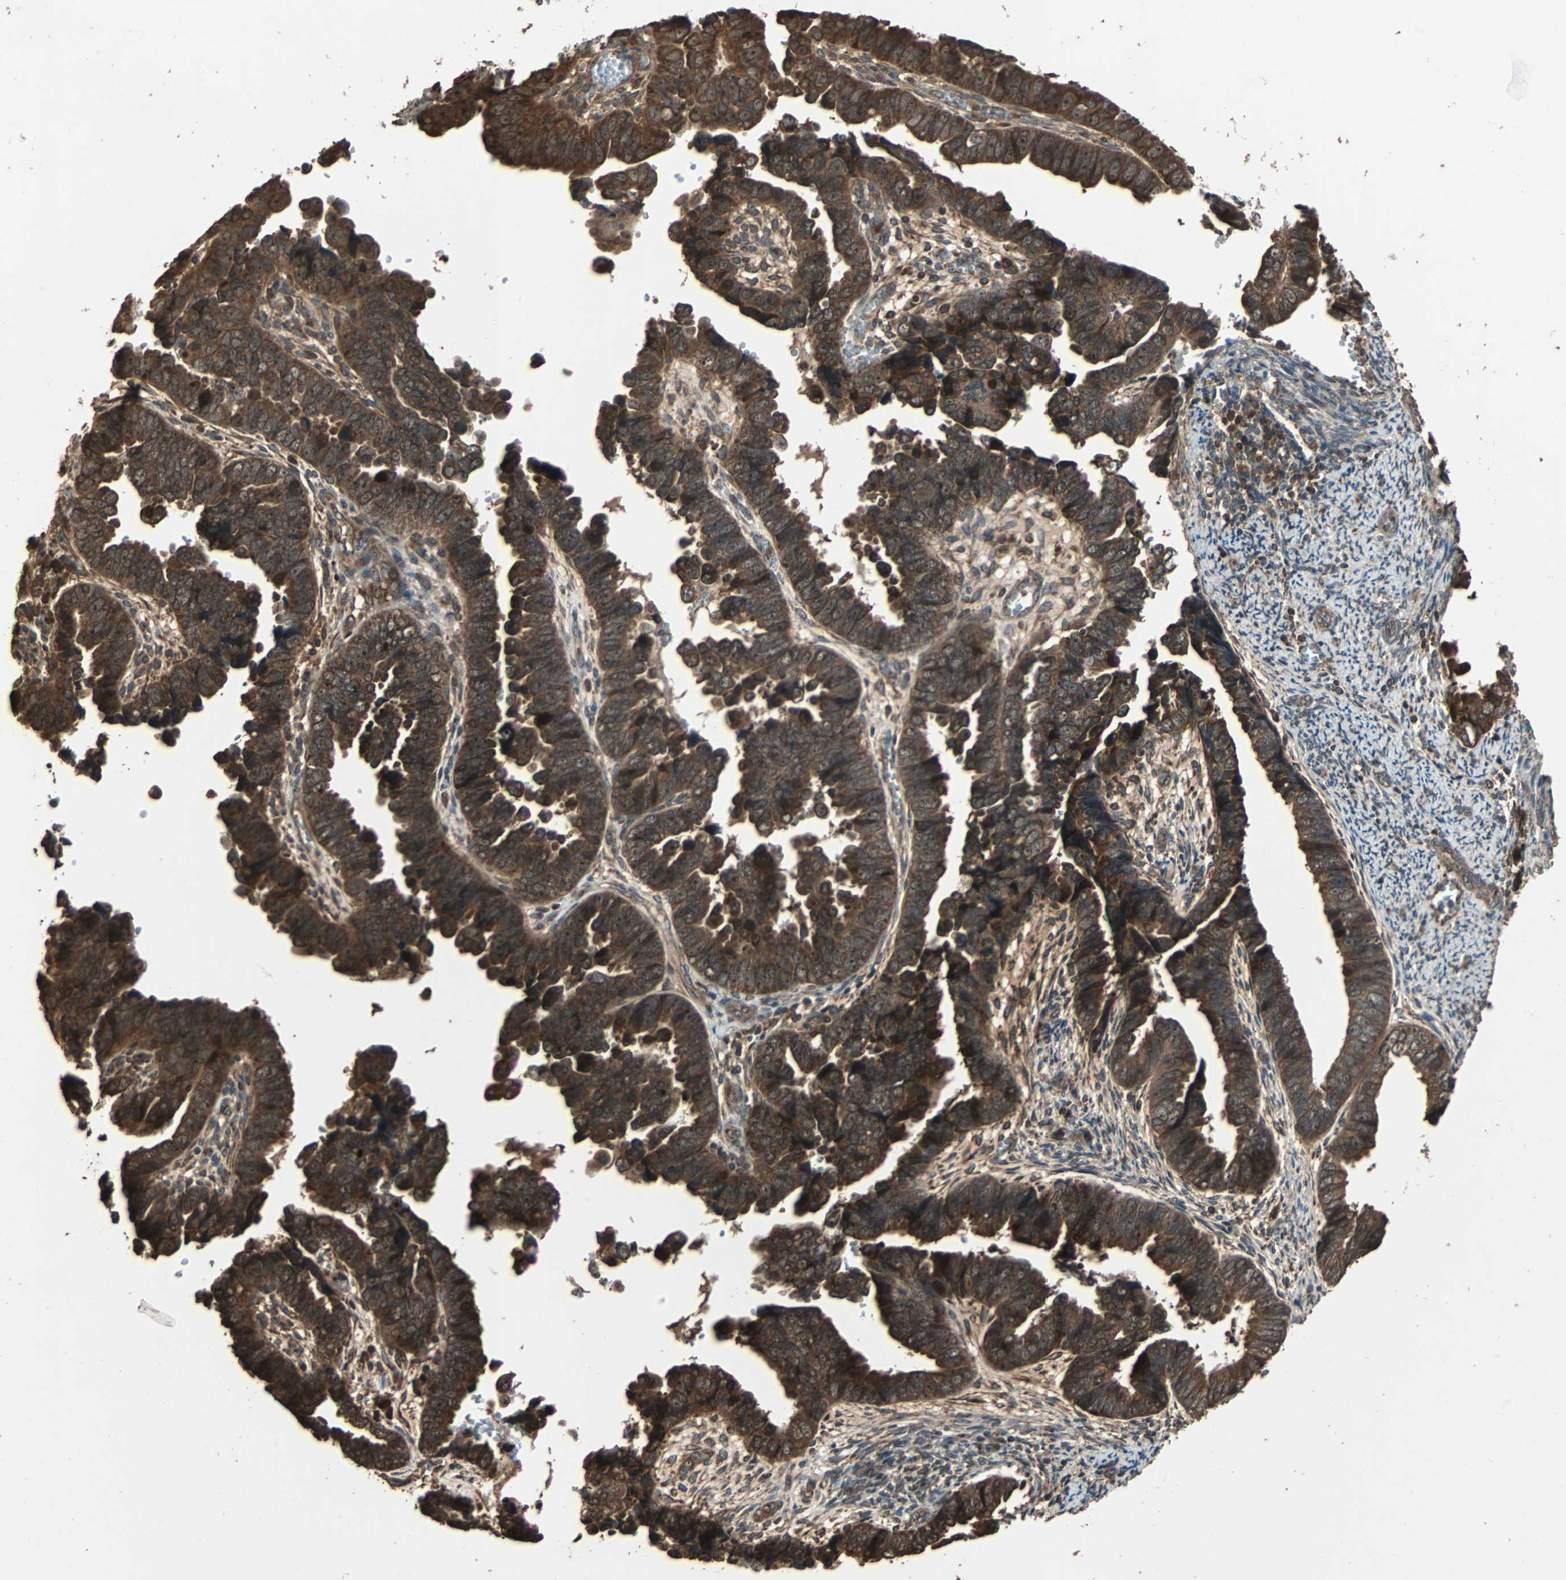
{"staining": {"intensity": "strong", "quantity": ">75%", "location": "cytoplasmic/membranous"}, "tissue": "endometrial cancer", "cell_type": "Tumor cells", "image_type": "cancer", "snomed": [{"axis": "morphology", "description": "Adenocarcinoma, NOS"}, {"axis": "topography", "description": "Endometrium"}], "caption": "Human endometrial adenocarcinoma stained with a brown dye displays strong cytoplasmic/membranous positive positivity in about >75% of tumor cells.", "gene": "LAMTOR5", "patient": {"sex": "female", "age": 75}}